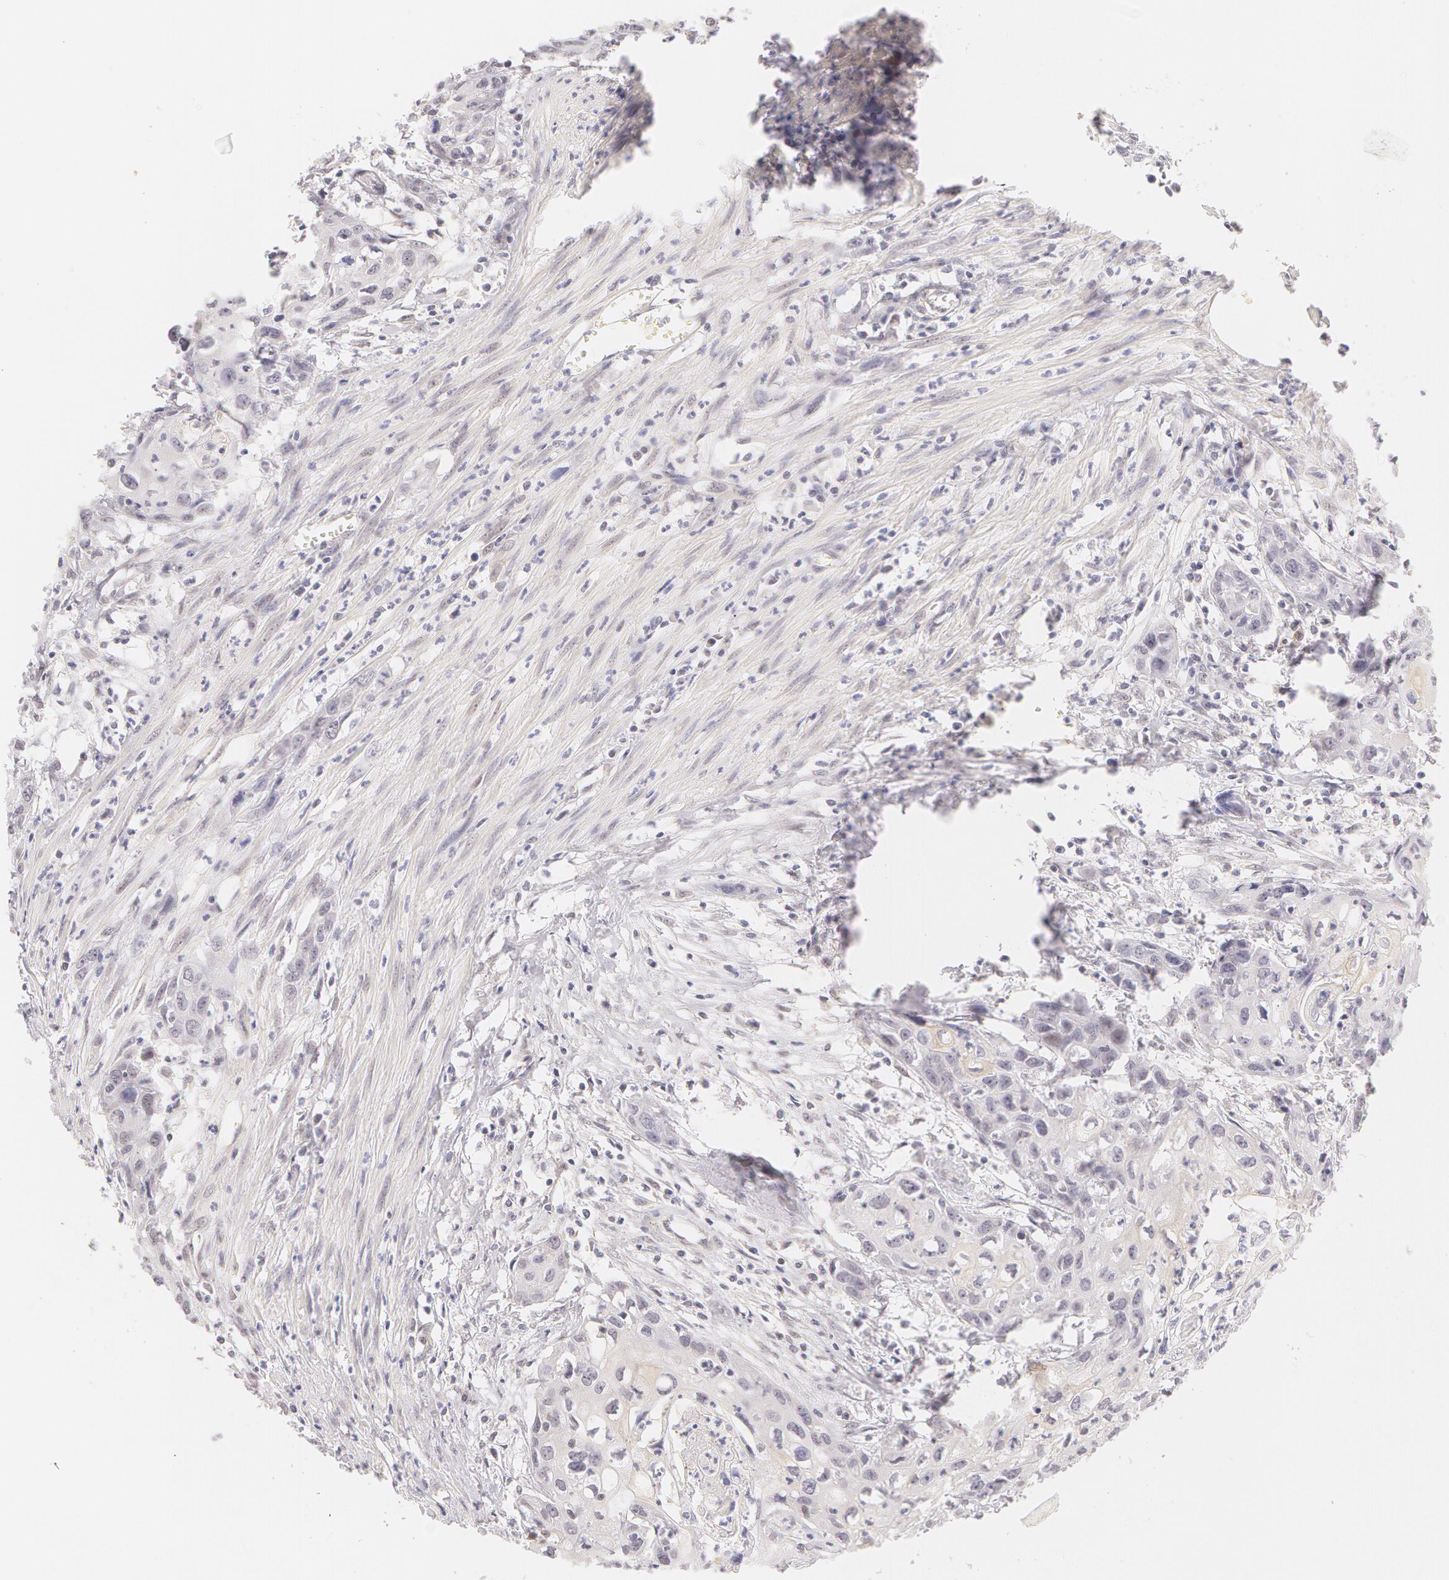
{"staining": {"intensity": "negative", "quantity": "none", "location": "none"}, "tissue": "urothelial cancer", "cell_type": "Tumor cells", "image_type": "cancer", "snomed": [{"axis": "morphology", "description": "Urothelial carcinoma, High grade"}, {"axis": "topography", "description": "Urinary bladder"}], "caption": "This is a micrograph of immunohistochemistry staining of urothelial carcinoma (high-grade), which shows no positivity in tumor cells.", "gene": "ZNF597", "patient": {"sex": "male", "age": 54}}